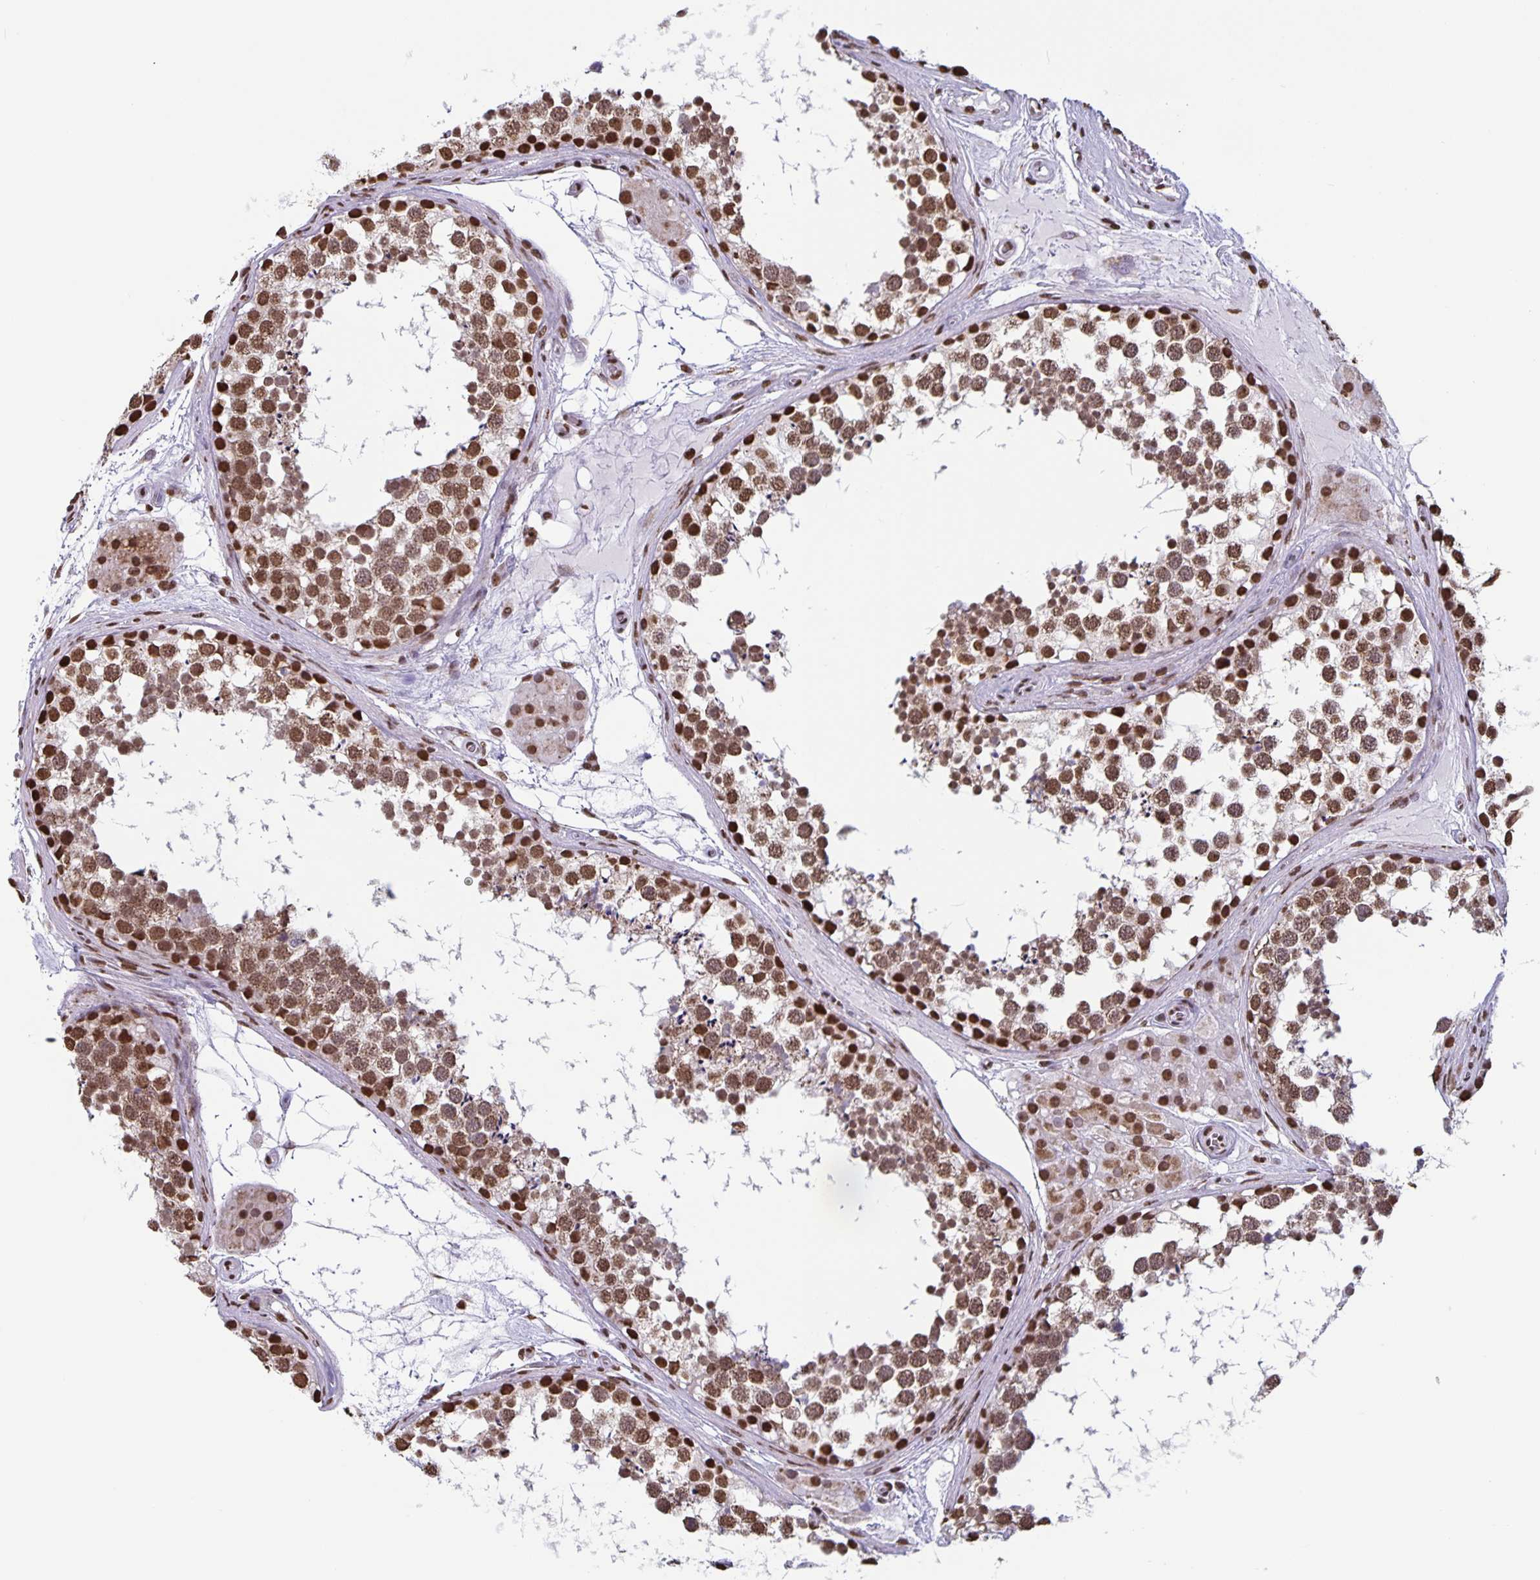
{"staining": {"intensity": "strong", "quantity": ">75%", "location": "cytoplasmic/membranous,nuclear"}, "tissue": "testis", "cell_type": "Cells in seminiferous ducts", "image_type": "normal", "snomed": [{"axis": "morphology", "description": "Normal tissue, NOS"}, {"axis": "morphology", "description": "Seminoma, NOS"}, {"axis": "topography", "description": "Testis"}], "caption": "Immunohistochemical staining of unremarkable human testis displays >75% levels of strong cytoplasmic/membranous,nuclear protein expression in about >75% of cells in seminiferous ducts. The protein is shown in brown color, while the nuclei are stained blue.", "gene": "DUT", "patient": {"sex": "male", "age": 65}}